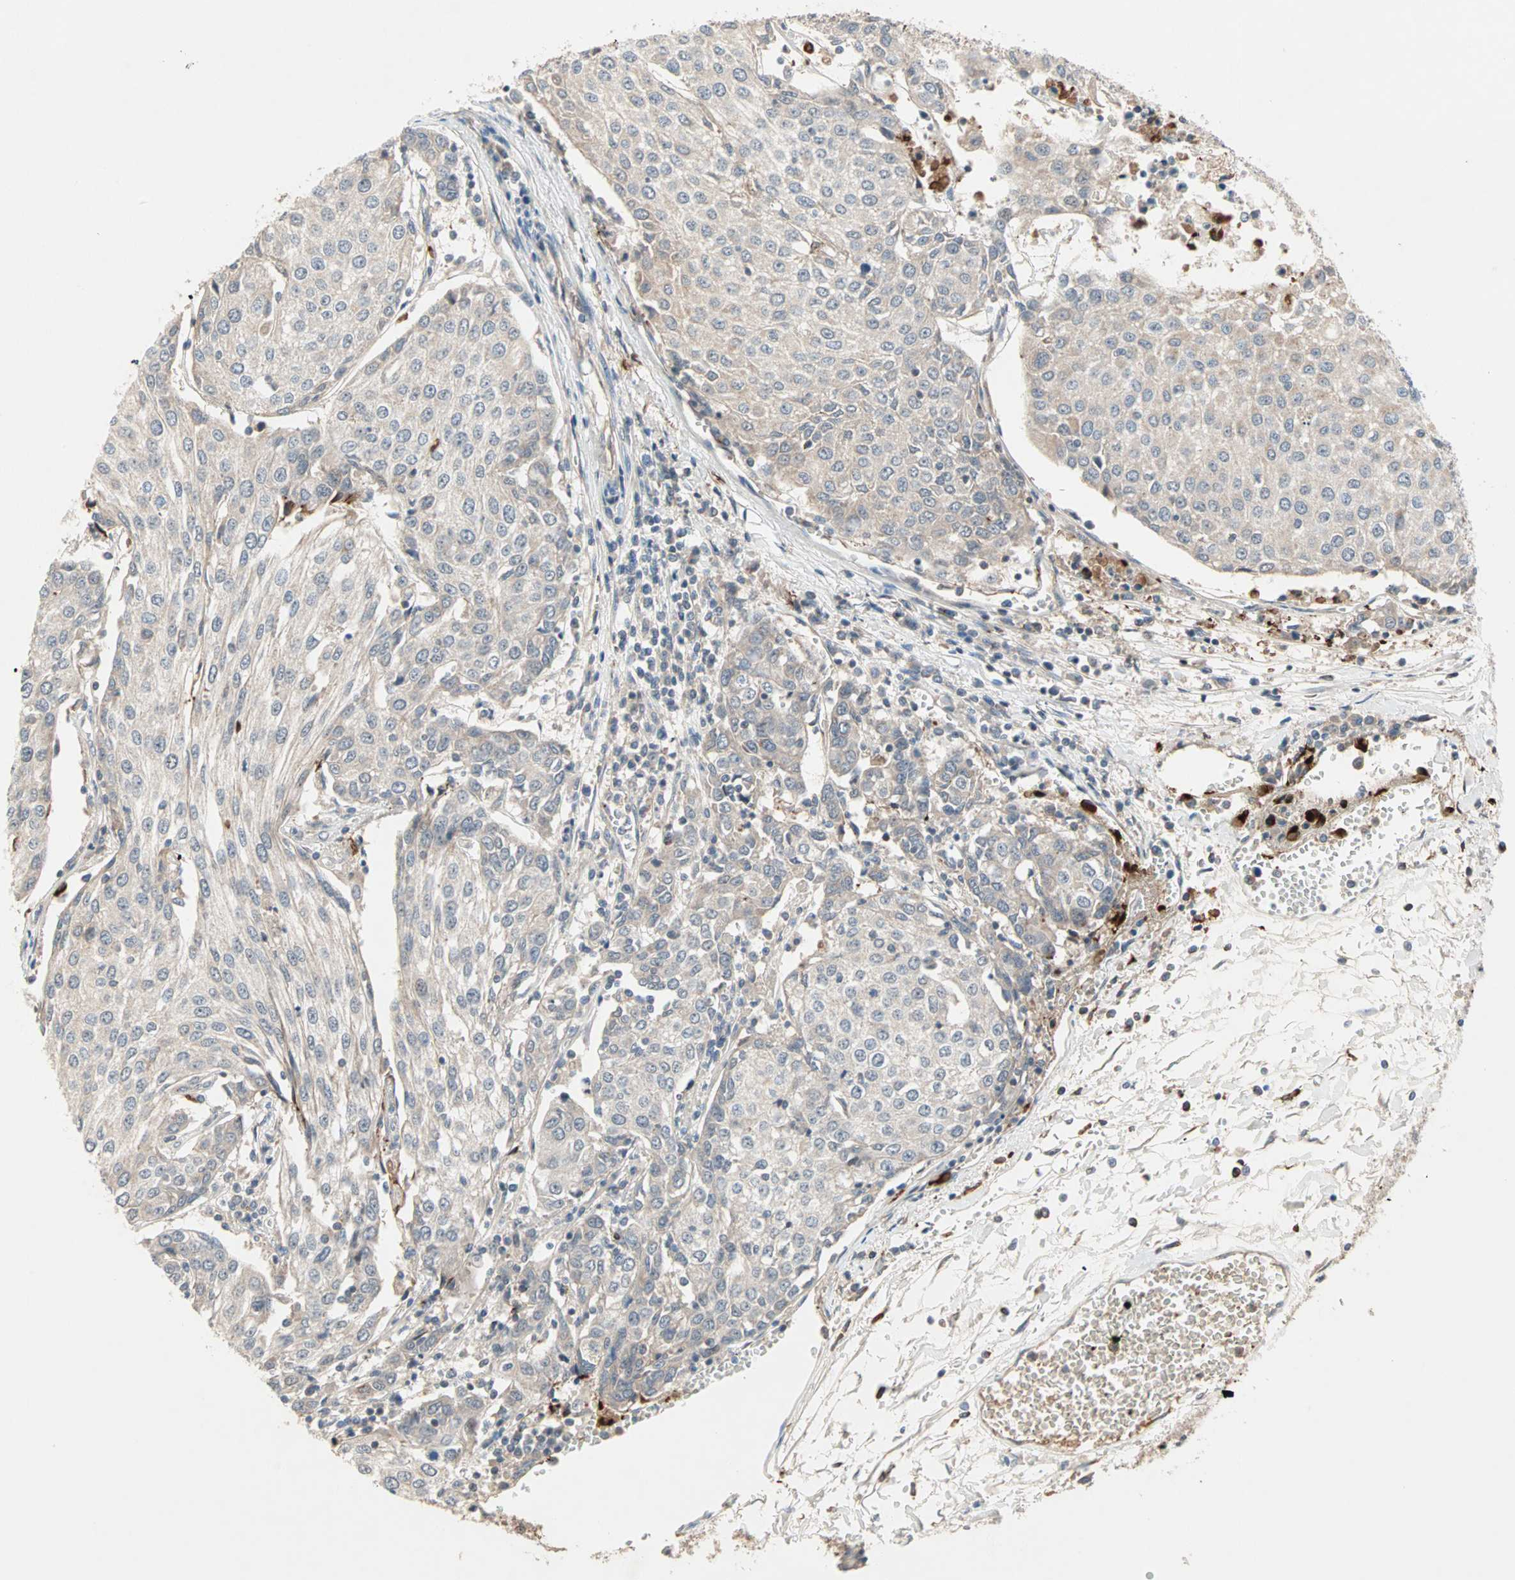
{"staining": {"intensity": "weak", "quantity": ">75%", "location": "cytoplasmic/membranous"}, "tissue": "urothelial cancer", "cell_type": "Tumor cells", "image_type": "cancer", "snomed": [{"axis": "morphology", "description": "Urothelial carcinoma, High grade"}, {"axis": "topography", "description": "Urinary bladder"}], "caption": "A brown stain highlights weak cytoplasmic/membranous positivity of a protein in high-grade urothelial carcinoma tumor cells. (Stains: DAB in brown, nuclei in blue, Microscopy: brightfield microscopy at high magnification).", "gene": "PROS1", "patient": {"sex": "female", "age": 85}}